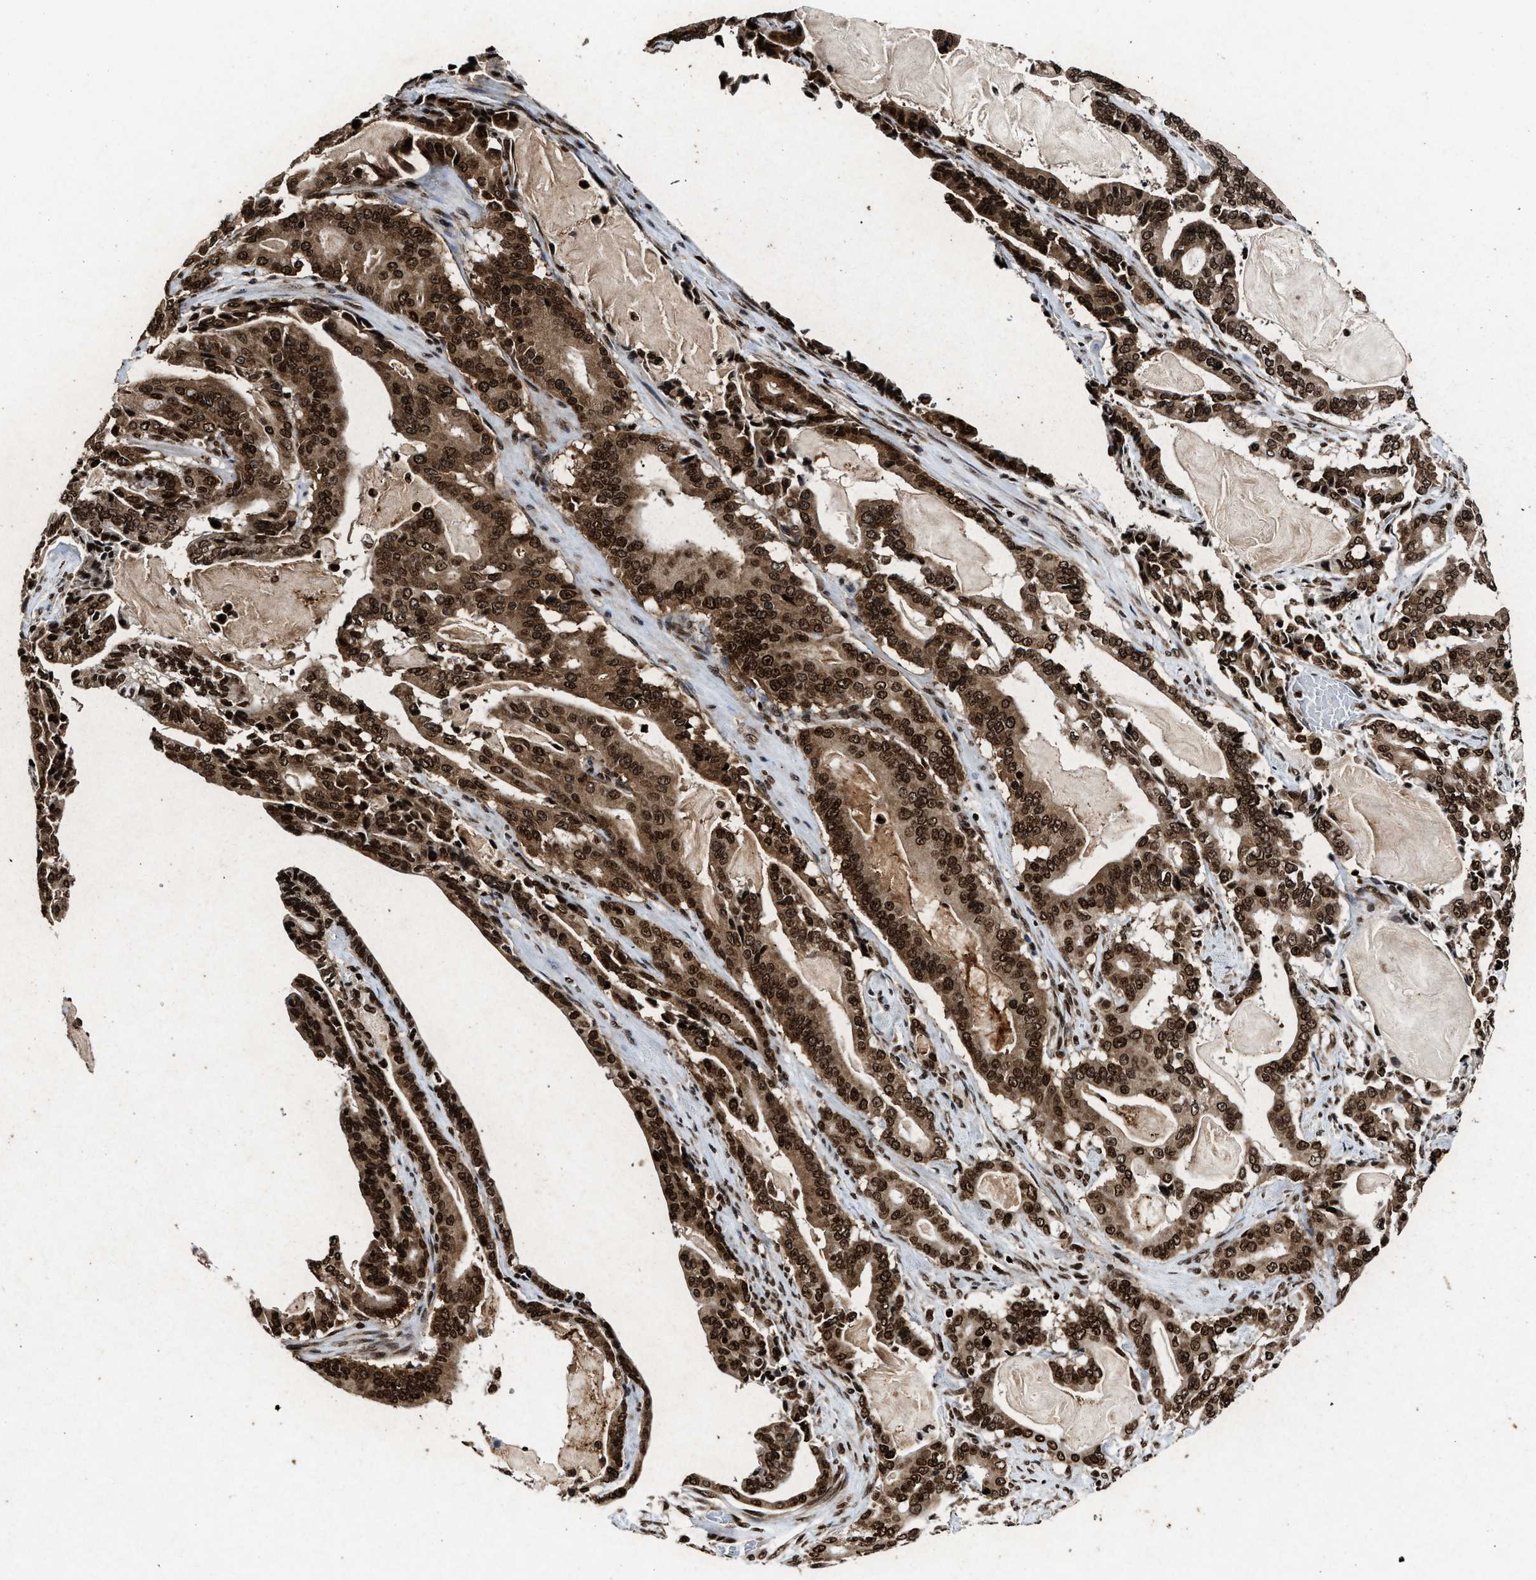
{"staining": {"intensity": "strong", "quantity": ">75%", "location": "cytoplasmic/membranous,nuclear"}, "tissue": "pancreatic cancer", "cell_type": "Tumor cells", "image_type": "cancer", "snomed": [{"axis": "morphology", "description": "Adenocarcinoma, NOS"}, {"axis": "topography", "description": "Pancreas"}], "caption": "The photomicrograph demonstrates a brown stain indicating the presence of a protein in the cytoplasmic/membranous and nuclear of tumor cells in pancreatic adenocarcinoma.", "gene": "ALYREF", "patient": {"sex": "male", "age": 63}}